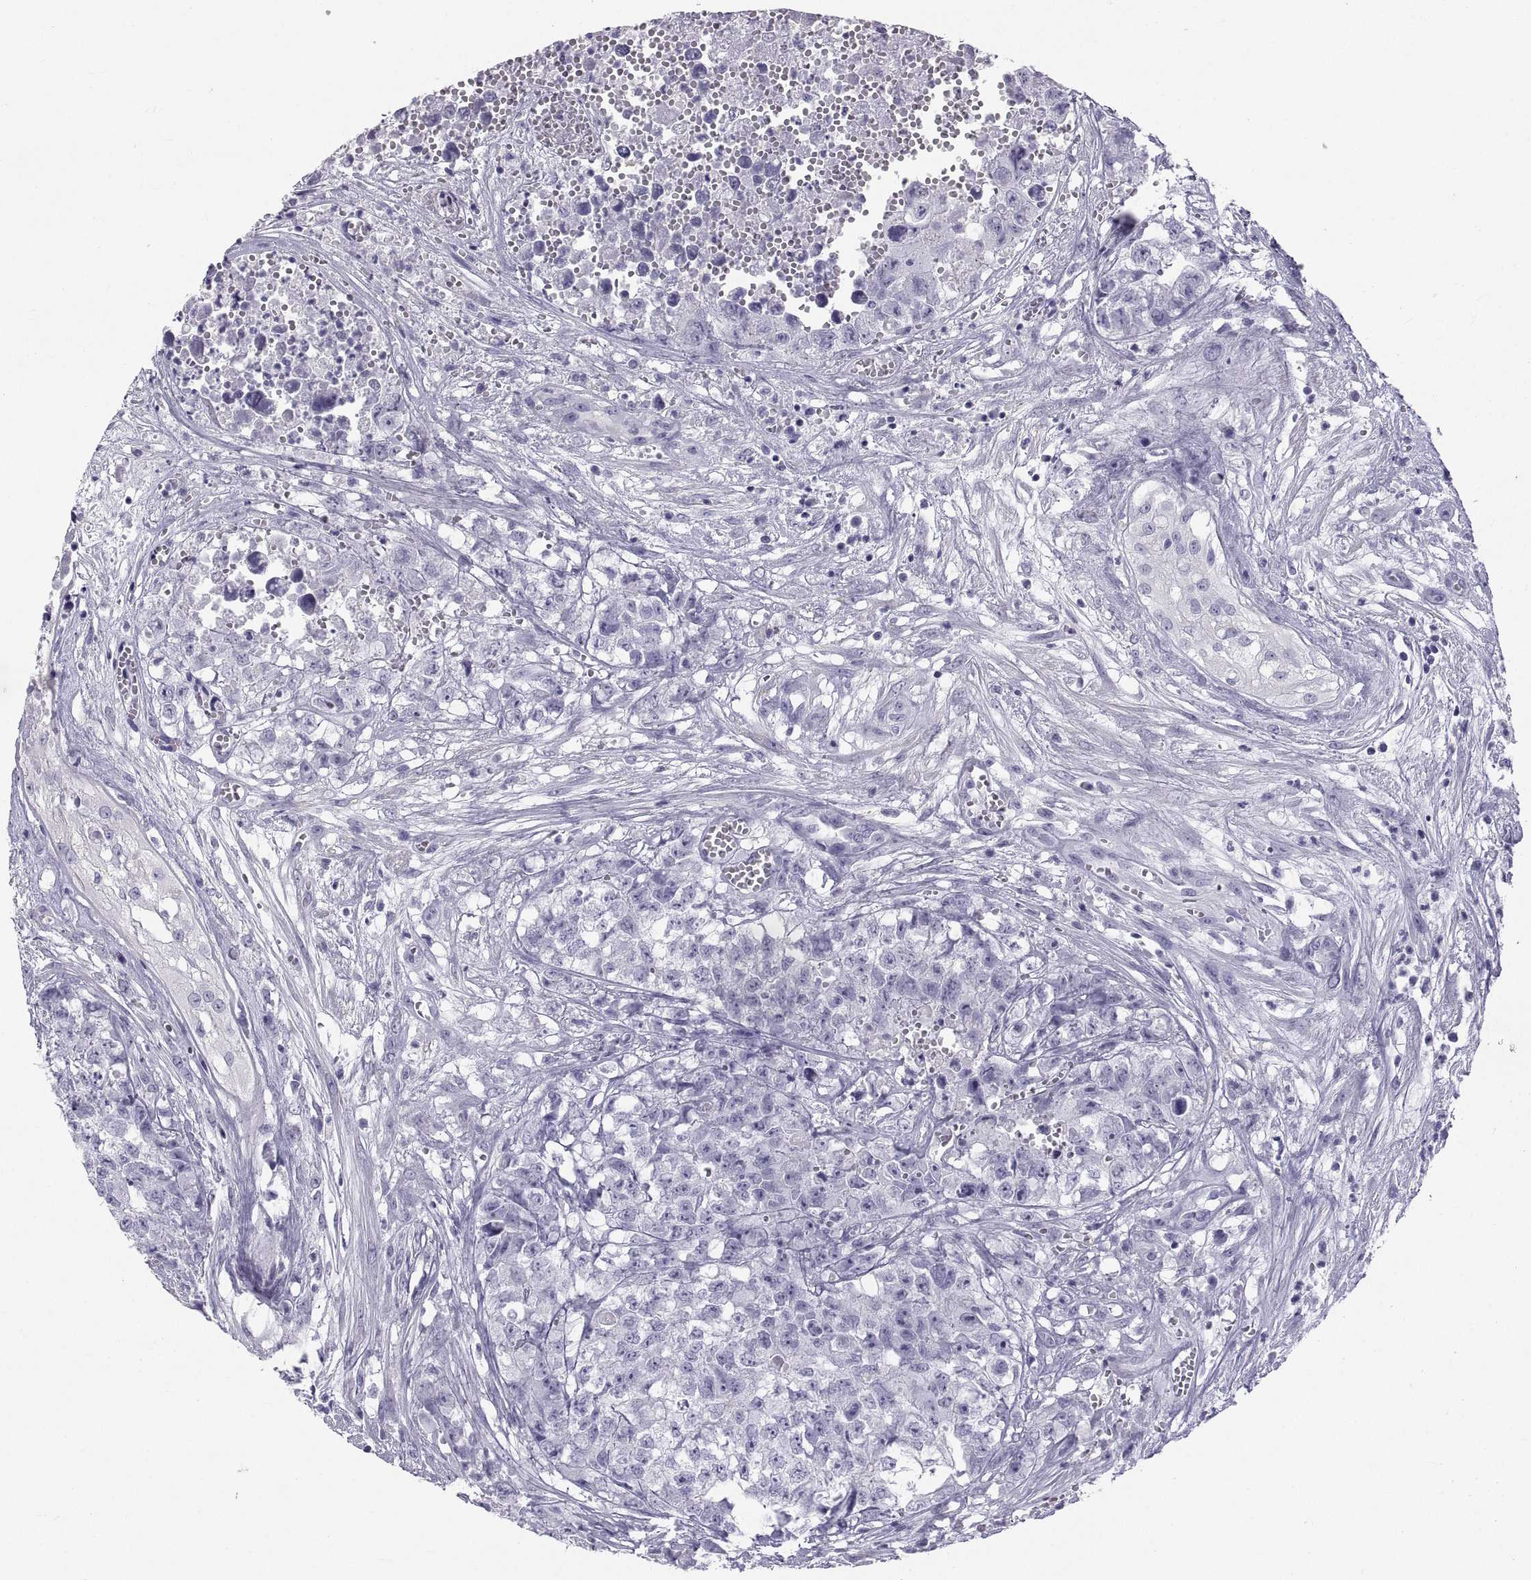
{"staining": {"intensity": "negative", "quantity": "none", "location": "none"}, "tissue": "testis cancer", "cell_type": "Tumor cells", "image_type": "cancer", "snomed": [{"axis": "morphology", "description": "Seminoma, NOS"}, {"axis": "morphology", "description": "Carcinoma, Embryonal, NOS"}, {"axis": "topography", "description": "Testis"}], "caption": "Immunohistochemistry (IHC) of embryonal carcinoma (testis) demonstrates no staining in tumor cells.", "gene": "CT47A10", "patient": {"sex": "male", "age": 22}}